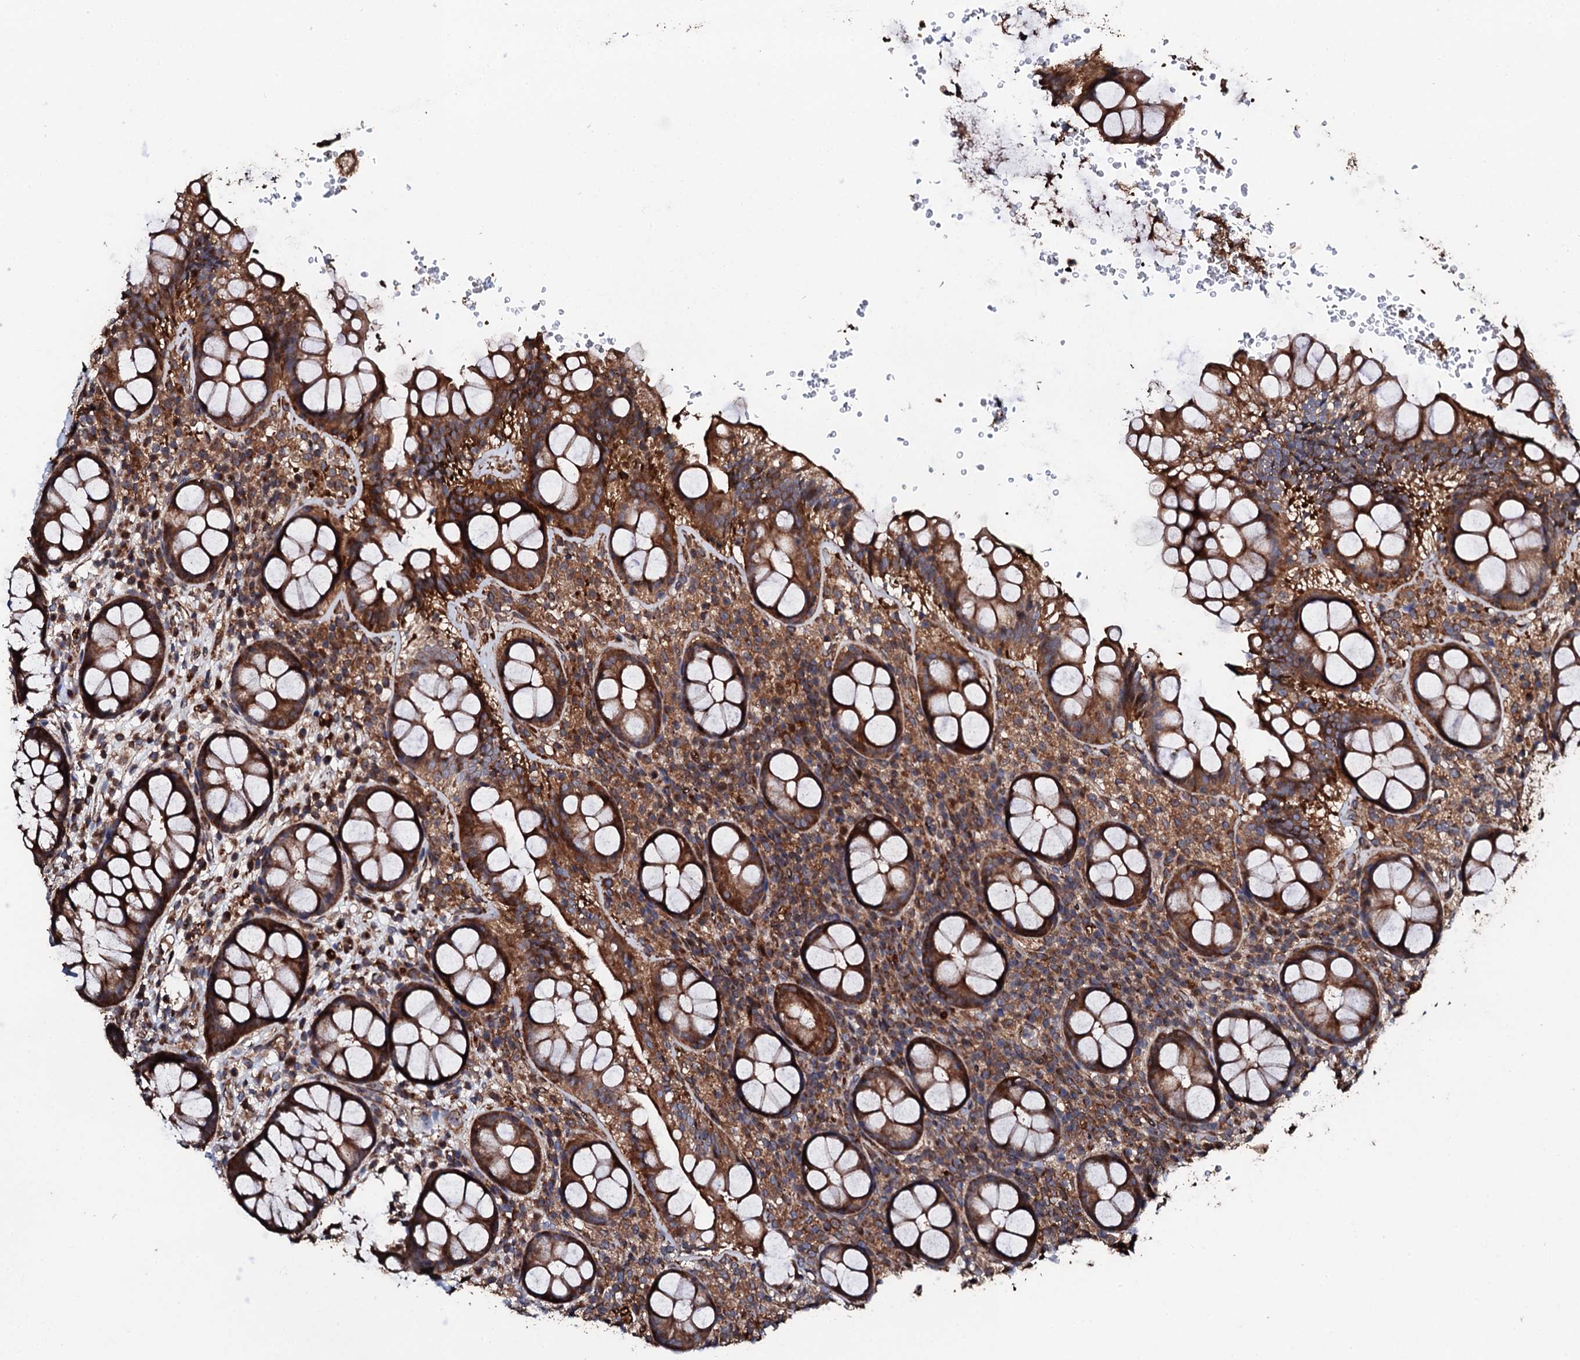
{"staining": {"intensity": "strong", "quantity": ">75%", "location": "cytoplasmic/membranous"}, "tissue": "rectum", "cell_type": "Glandular cells", "image_type": "normal", "snomed": [{"axis": "morphology", "description": "Normal tissue, NOS"}, {"axis": "topography", "description": "Rectum"}], "caption": "The immunohistochemical stain labels strong cytoplasmic/membranous staining in glandular cells of unremarkable rectum. The staining was performed using DAB (3,3'-diaminobenzidine), with brown indicating positive protein expression. Nuclei are stained blue with hematoxylin.", "gene": "CKAP5", "patient": {"sex": "male", "age": 83}}